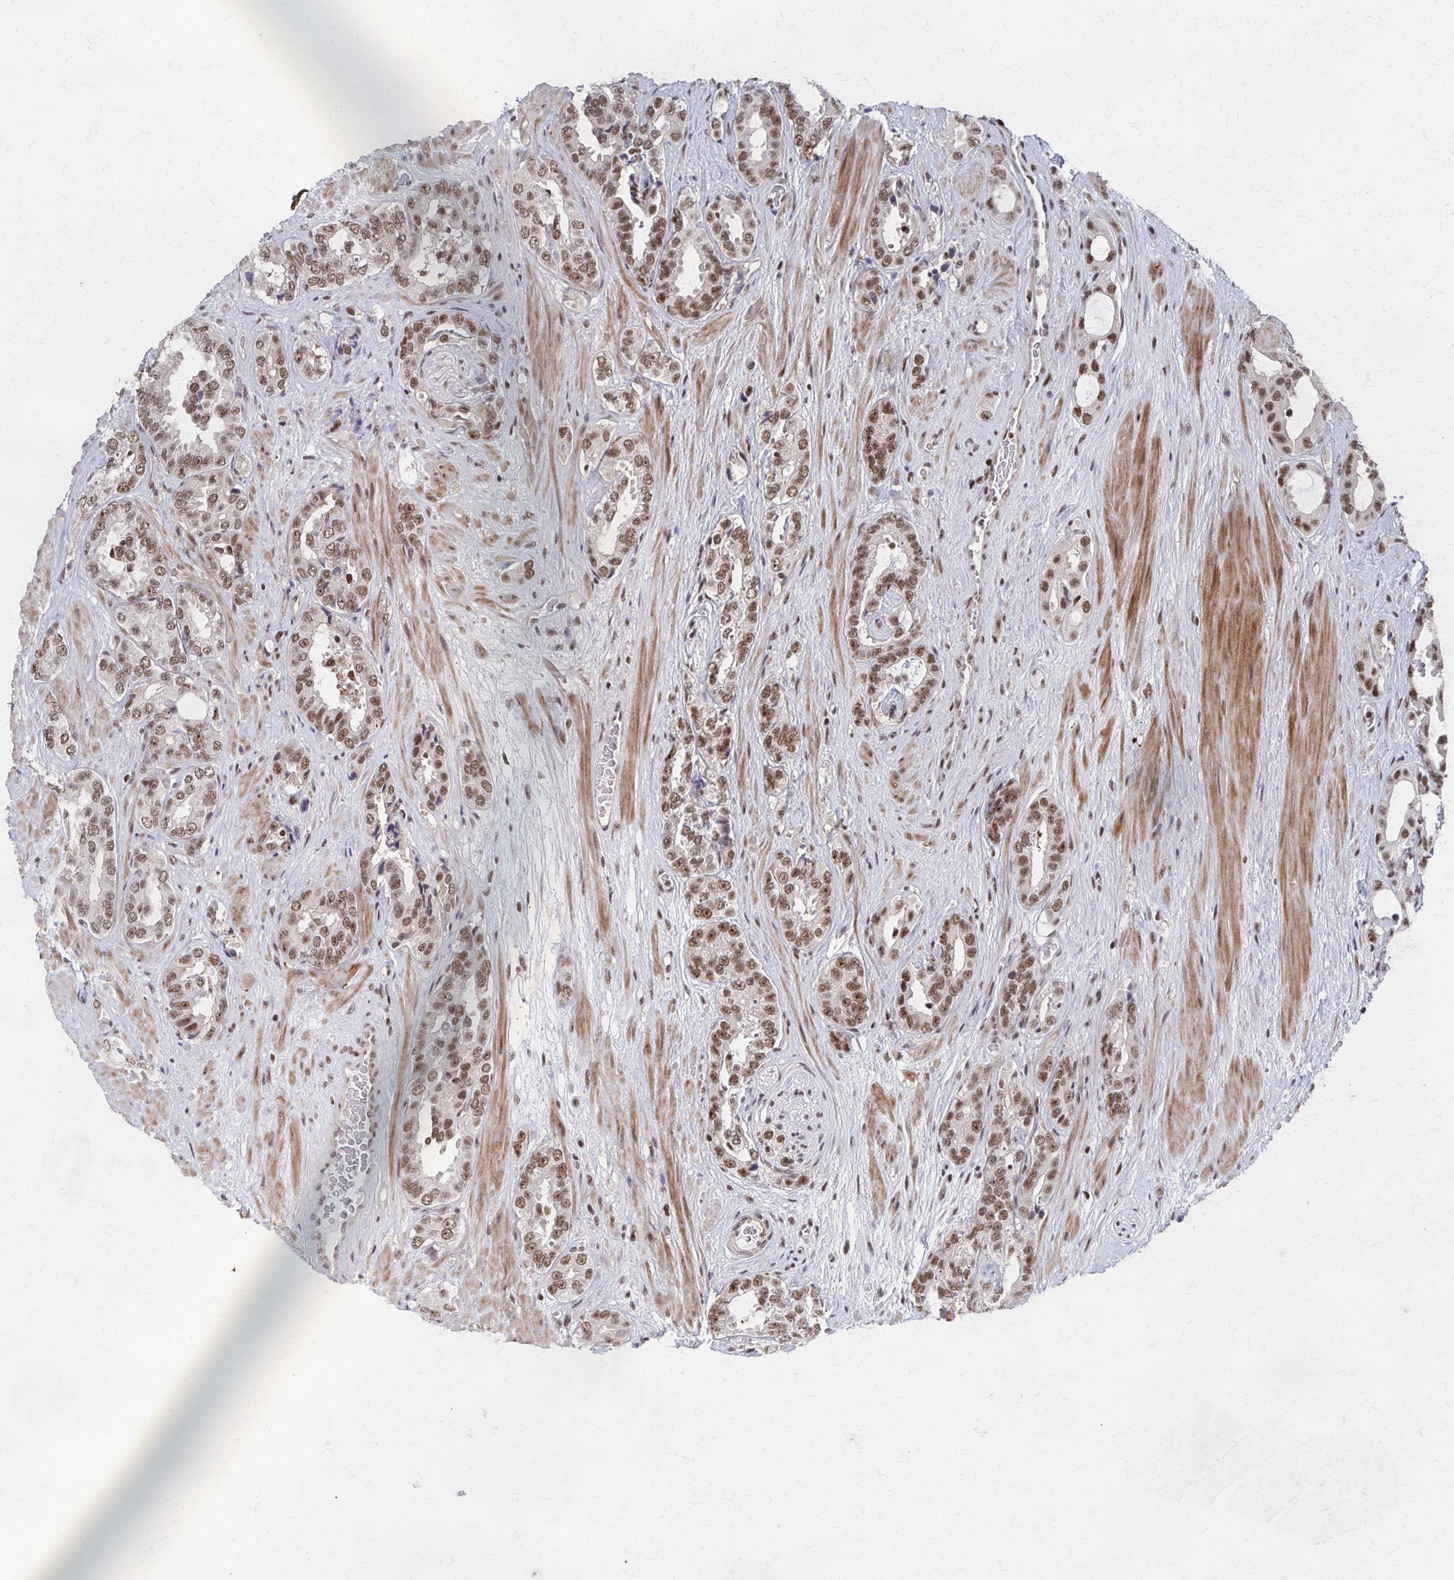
{"staining": {"intensity": "moderate", "quantity": ">75%", "location": "nuclear"}, "tissue": "prostate cancer", "cell_type": "Tumor cells", "image_type": "cancer", "snomed": [{"axis": "morphology", "description": "Adenocarcinoma, High grade"}, {"axis": "topography", "description": "Prostate"}], "caption": "A micrograph showing moderate nuclear staining in about >75% of tumor cells in high-grade adenocarcinoma (prostate), as visualized by brown immunohistochemical staining.", "gene": "GTF2B", "patient": {"sex": "male", "age": 71}}